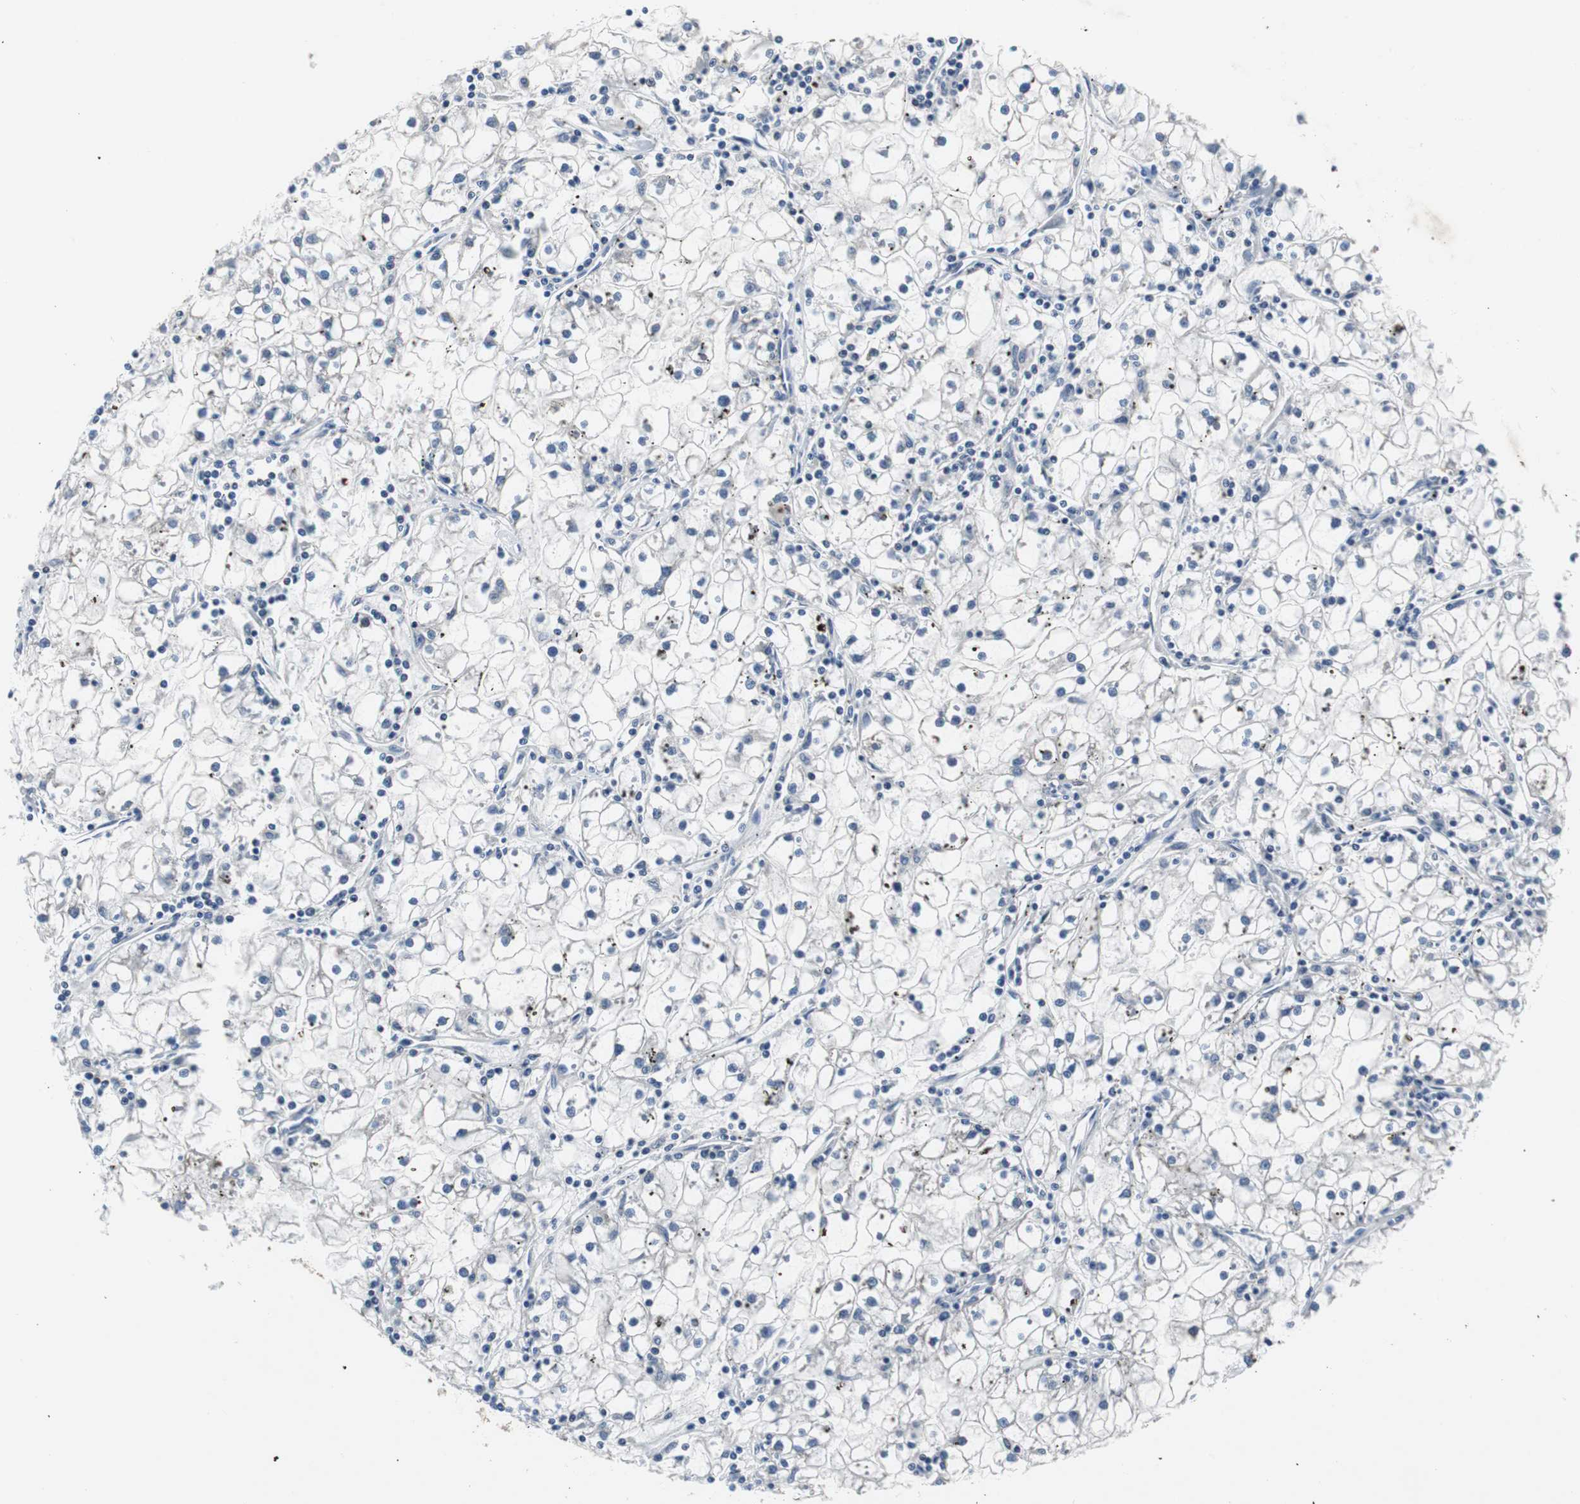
{"staining": {"intensity": "negative", "quantity": "none", "location": "none"}, "tissue": "renal cancer", "cell_type": "Tumor cells", "image_type": "cancer", "snomed": [{"axis": "morphology", "description": "Adenocarcinoma, NOS"}, {"axis": "topography", "description": "Kidney"}], "caption": "This histopathology image is of renal adenocarcinoma stained with IHC to label a protein in brown with the nuclei are counter-stained blue. There is no staining in tumor cells. (Stains: DAB (3,3'-diaminobenzidine) immunohistochemistry (IHC) with hematoxylin counter stain, Microscopy: brightfield microscopy at high magnification).", "gene": "TP63", "patient": {"sex": "male", "age": 56}}